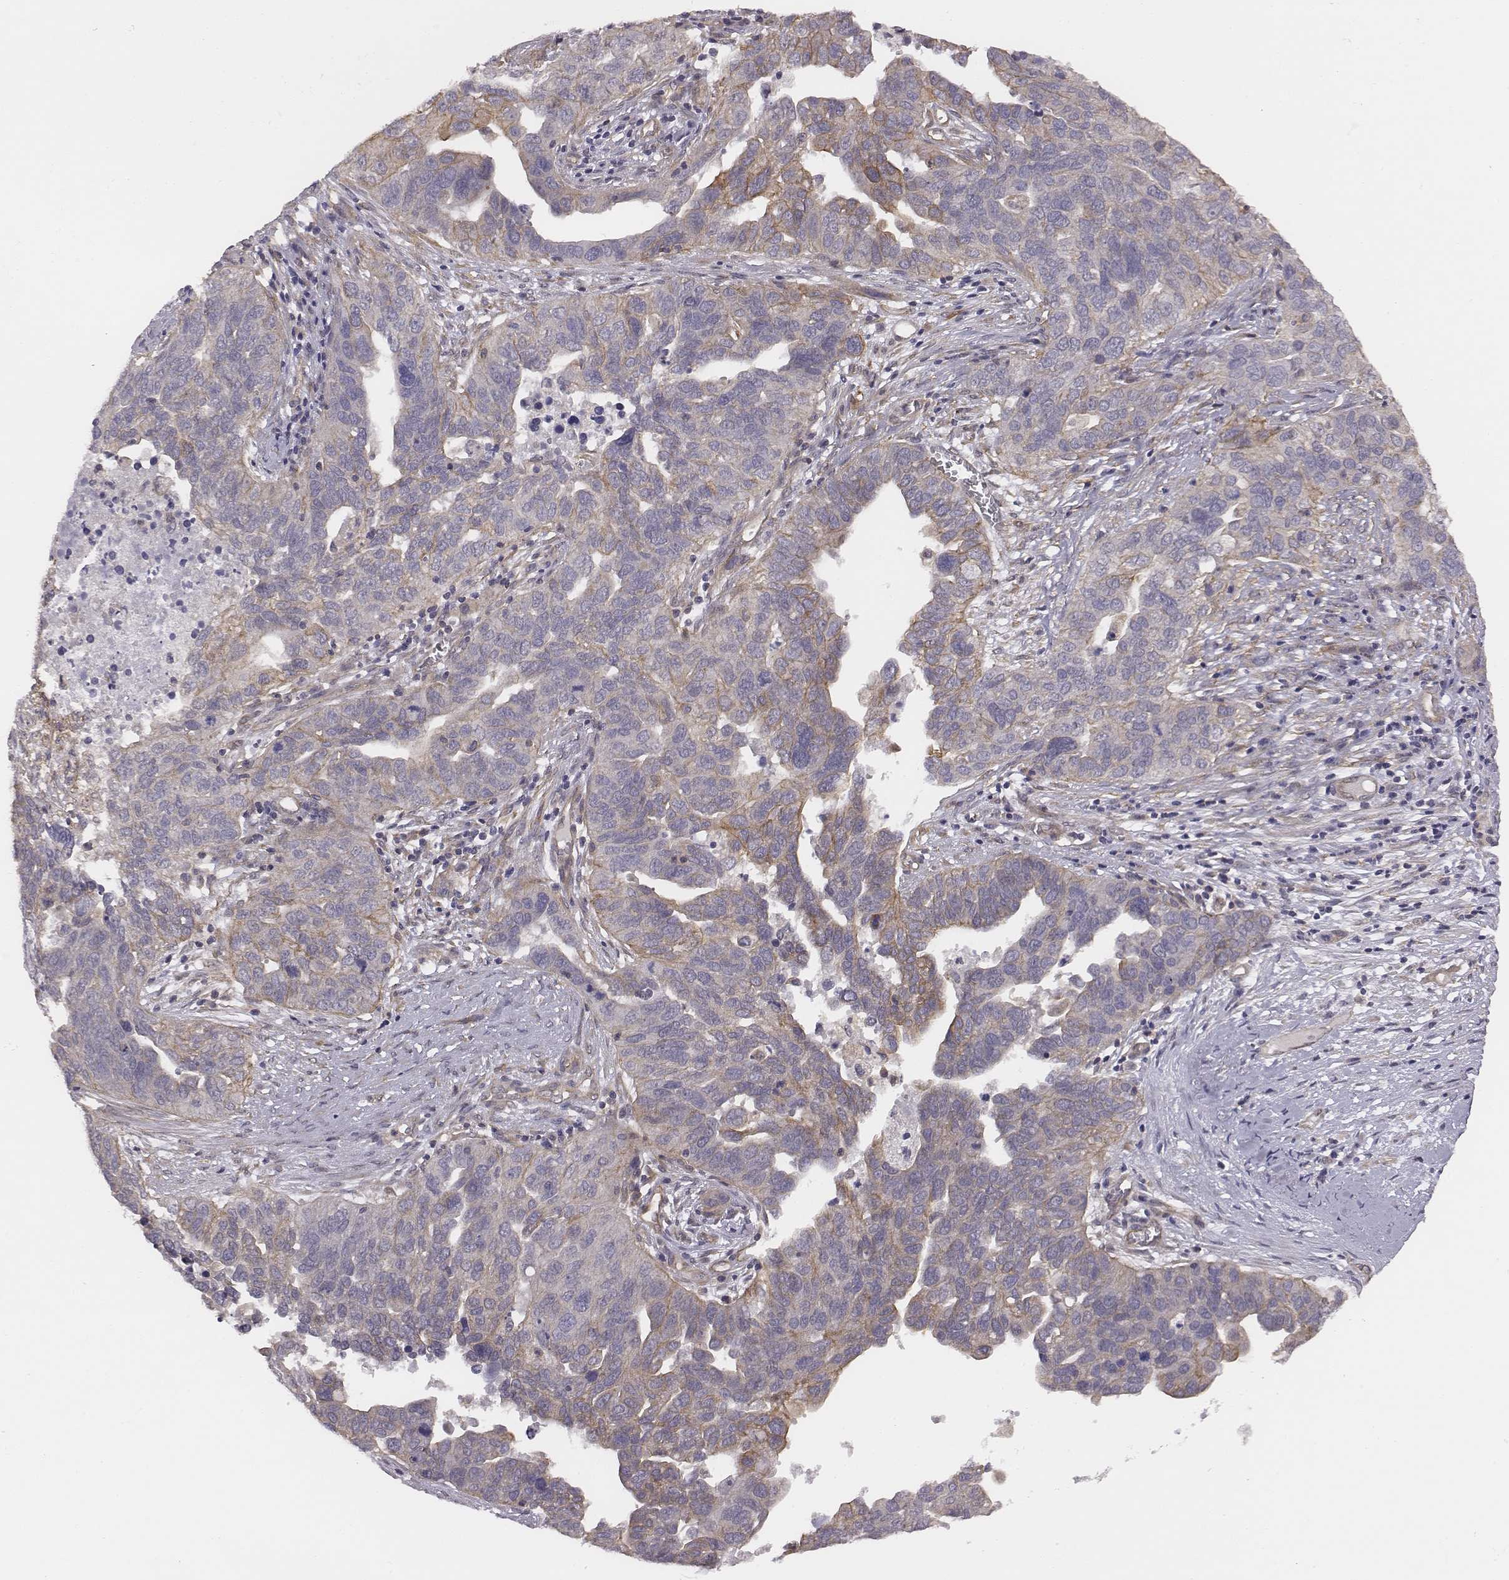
{"staining": {"intensity": "moderate", "quantity": "<25%", "location": "cytoplasmic/membranous"}, "tissue": "ovarian cancer", "cell_type": "Tumor cells", "image_type": "cancer", "snomed": [{"axis": "morphology", "description": "Carcinoma, endometroid"}, {"axis": "topography", "description": "Soft tissue"}, {"axis": "topography", "description": "Ovary"}], "caption": "Ovarian cancer was stained to show a protein in brown. There is low levels of moderate cytoplasmic/membranous staining in about <25% of tumor cells.", "gene": "SCARF1", "patient": {"sex": "female", "age": 52}}